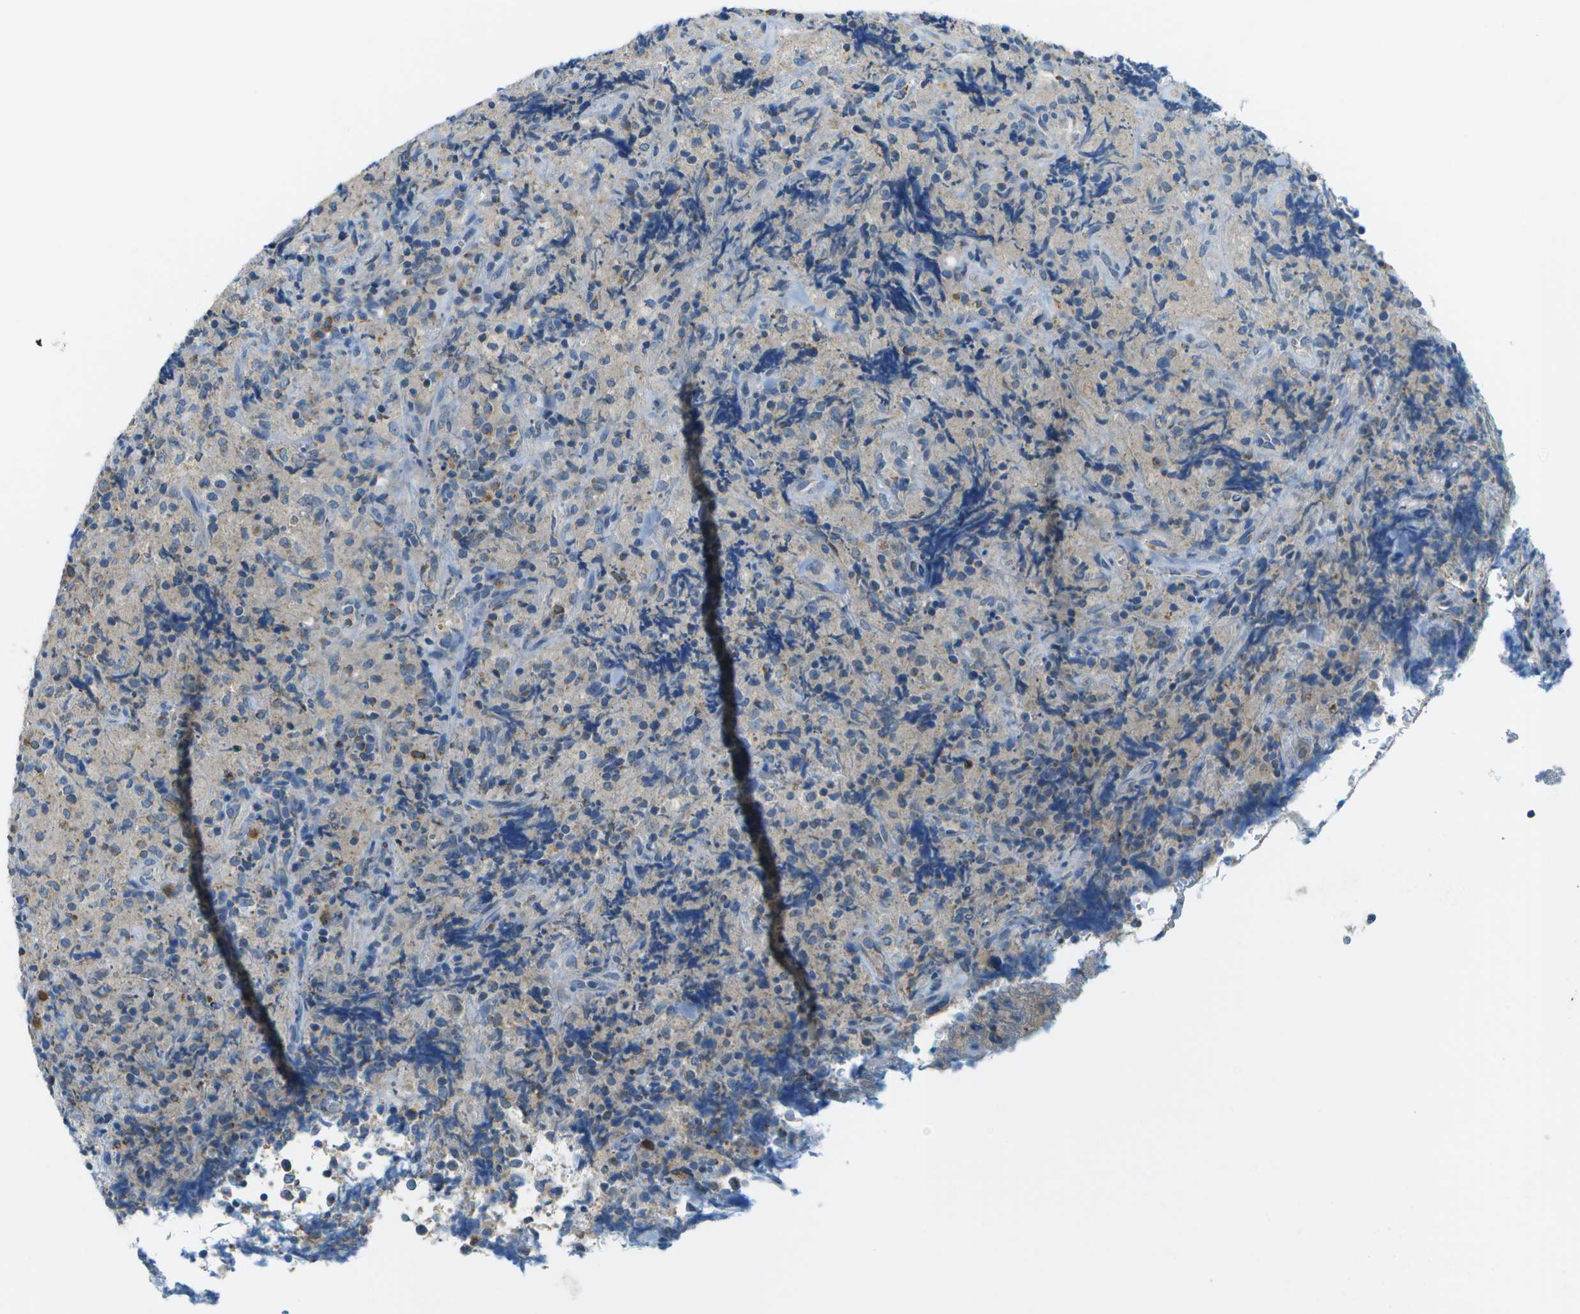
{"staining": {"intensity": "negative", "quantity": "none", "location": "none"}, "tissue": "lymphoma", "cell_type": "Tumor cells", "image_type": "cancer", "snomed": [{"axis": "morphology", "description": "Malignant lymphoma, non-Hodgkin's type, High grade"}, {"axis": "topography", "description": "Tonsil"}], "caption": "Histopathology image shows no significant protein positivity in tumor cells of high-grade malignant lymphoma, non-Hodgkin's type.", "gene": "PTGIS", "patient": {"sex": "female", "age": 36}}